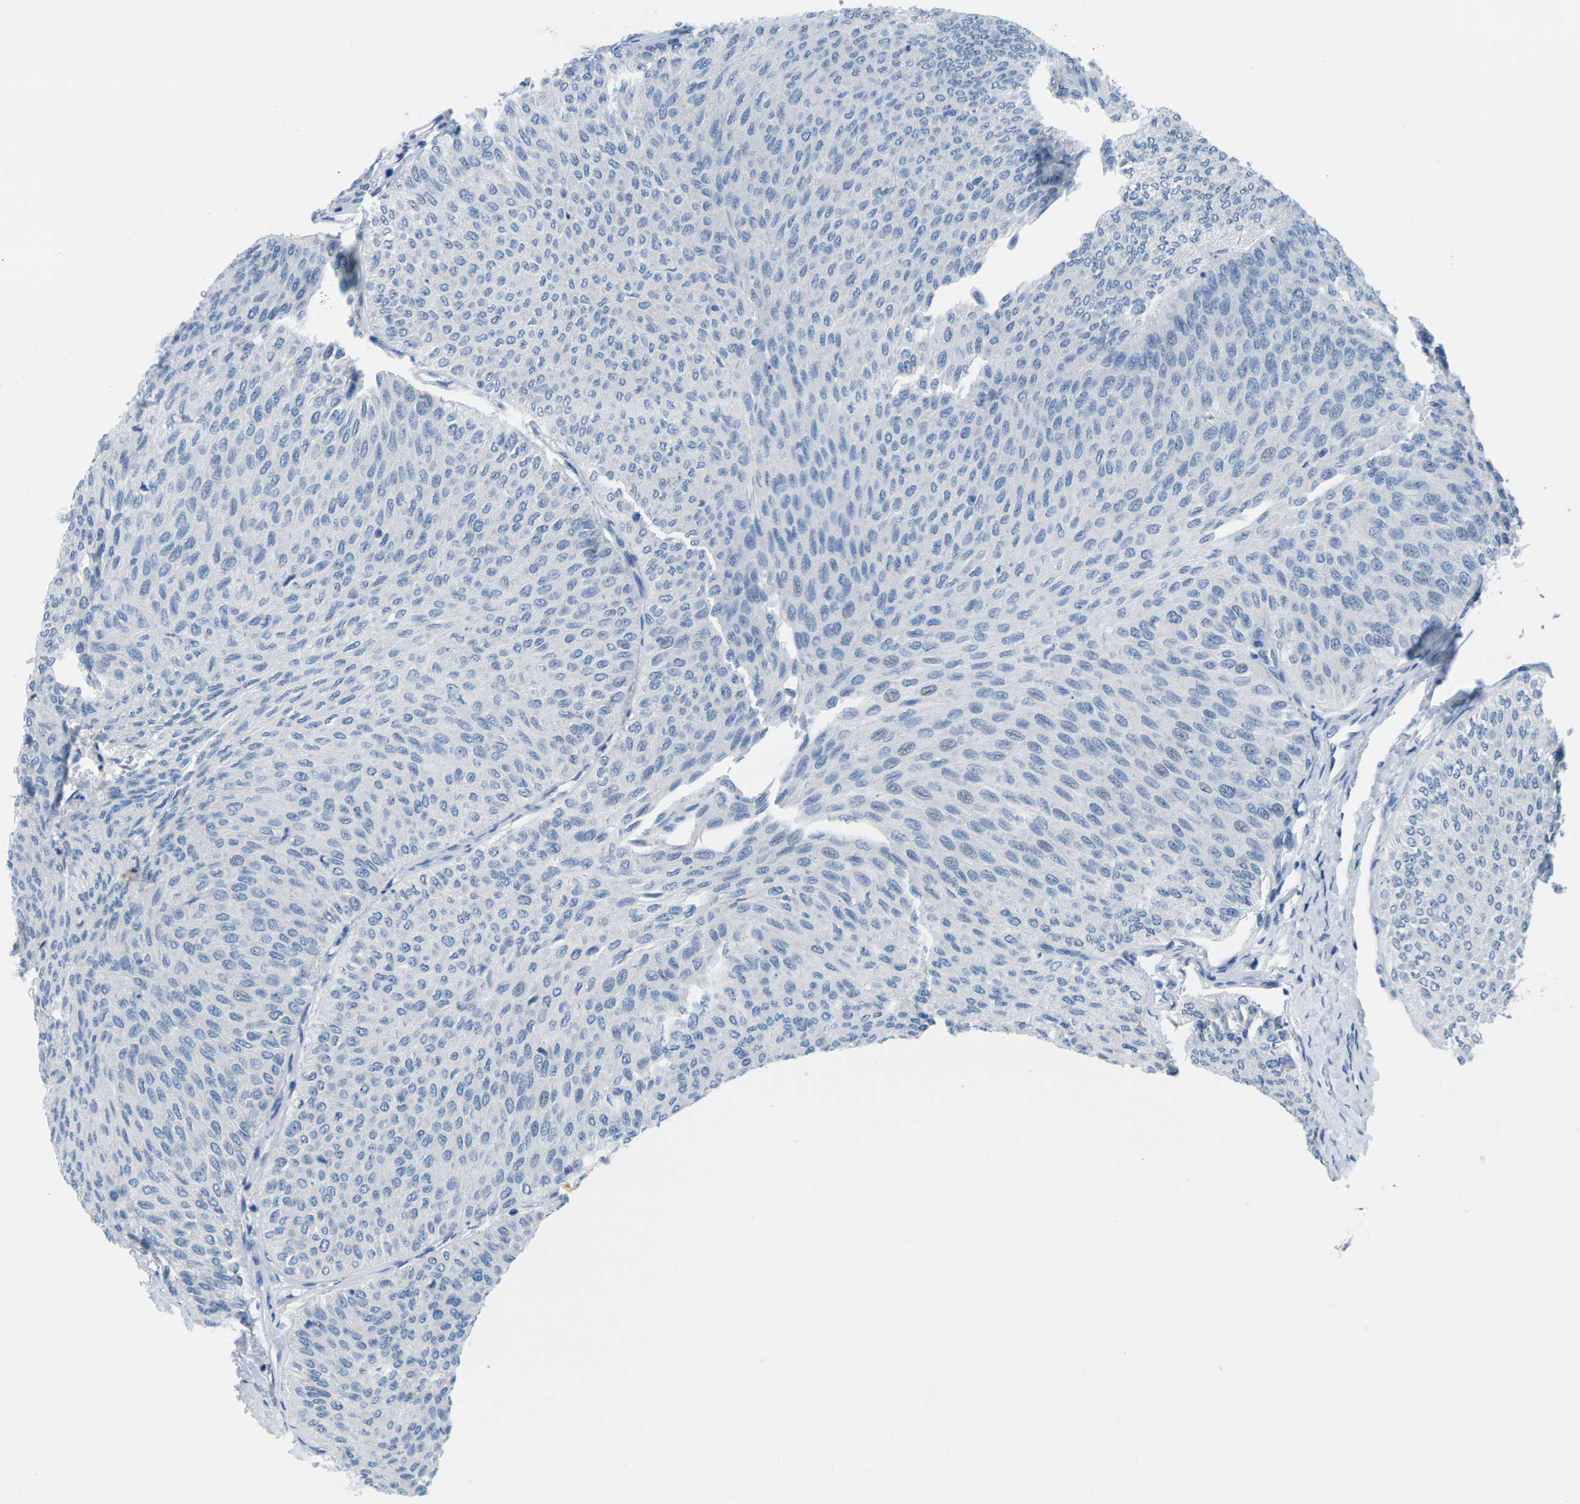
{"staining": {"intensity": "negative", "quantity": "none", "location": "none"}, "tissue": "urothelial cancer", "cell_type": "Tumor cells", "image_type": "cancer", "snomed": [{"axis": "morphology", "description": "Urothelial carcinoma, Low grade"}, {"axis": "topography", "description": "Urinary bladder"}], "caption": "High magnification brightfield microscopy of urothelial cancer stained with DAB (brown) and counterstained with hematoxylin (blue): tumor cells show no significant staining. (DAB (3,3'-diaminobenzidine) IHC visualized using brightfield microscopy, high magnification).", "gene": "SLC12A1", "patient": {"sex": "male", "age": 78}}